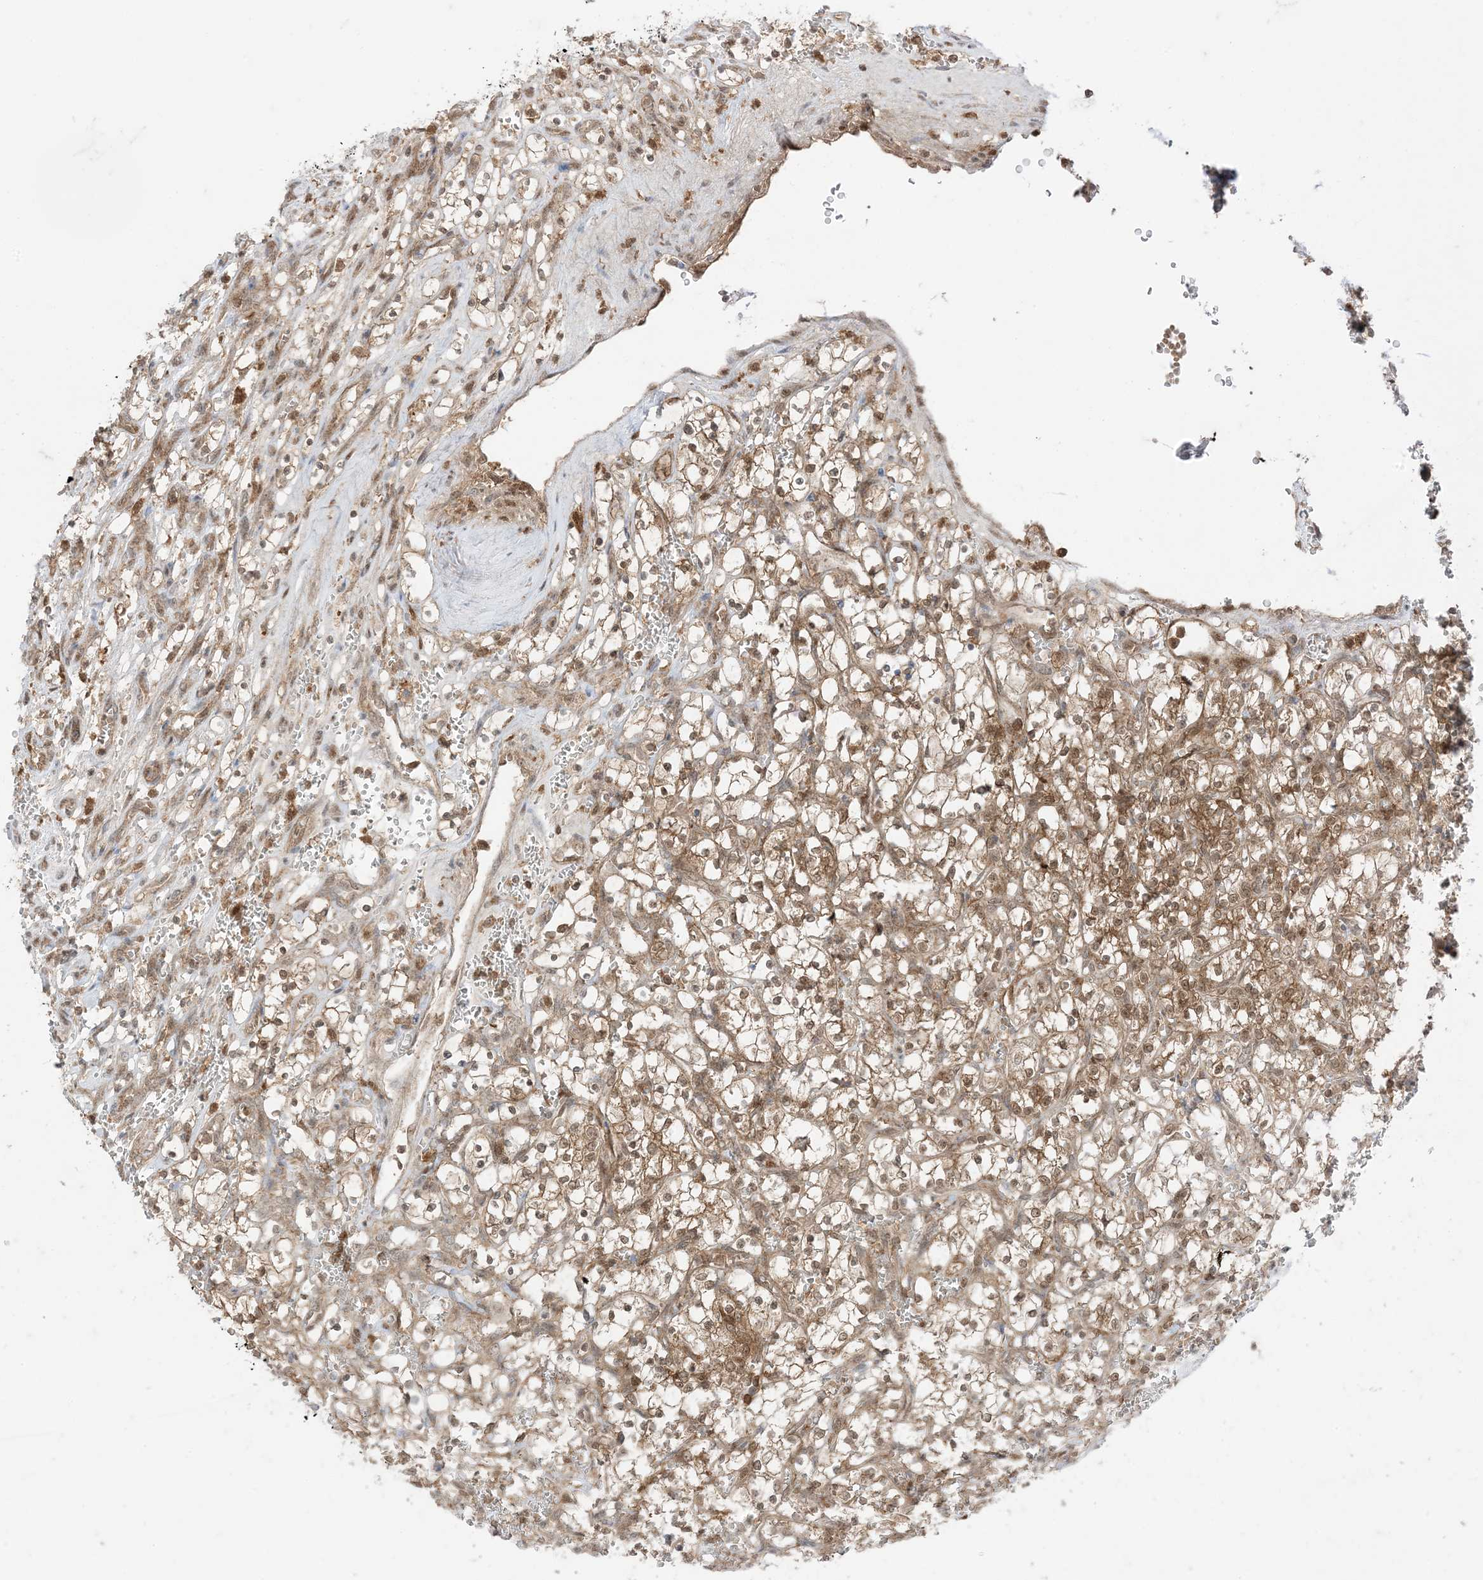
{"staining": {"intensity": "moderate", "quantity": "25%-75%", "location": "cytoplasmic/membranous,nuclear"}, "tissue": "renal cancer", "cell_type": "Tumor cells", "image_type": "cancer", "snomed": [{"axis": "morphology", "description": "Adenocarcinoma, NOS"}, {"axis": "topography", "description": "Kidney"}], "caption": "High-magnification brightfield microscopy of adenocarcinoma (renal) stained with DAB (3,3'-diaminobenzidine) (brown) and counterstained with hematoxylin (blue). tumor cells exhibit moderate cytoplasmic/membranous and nuclear expression is seen in approximately25%-75% of cells.", "gene": "PTPA", "patient": {"sex": "female", "age": 69}}